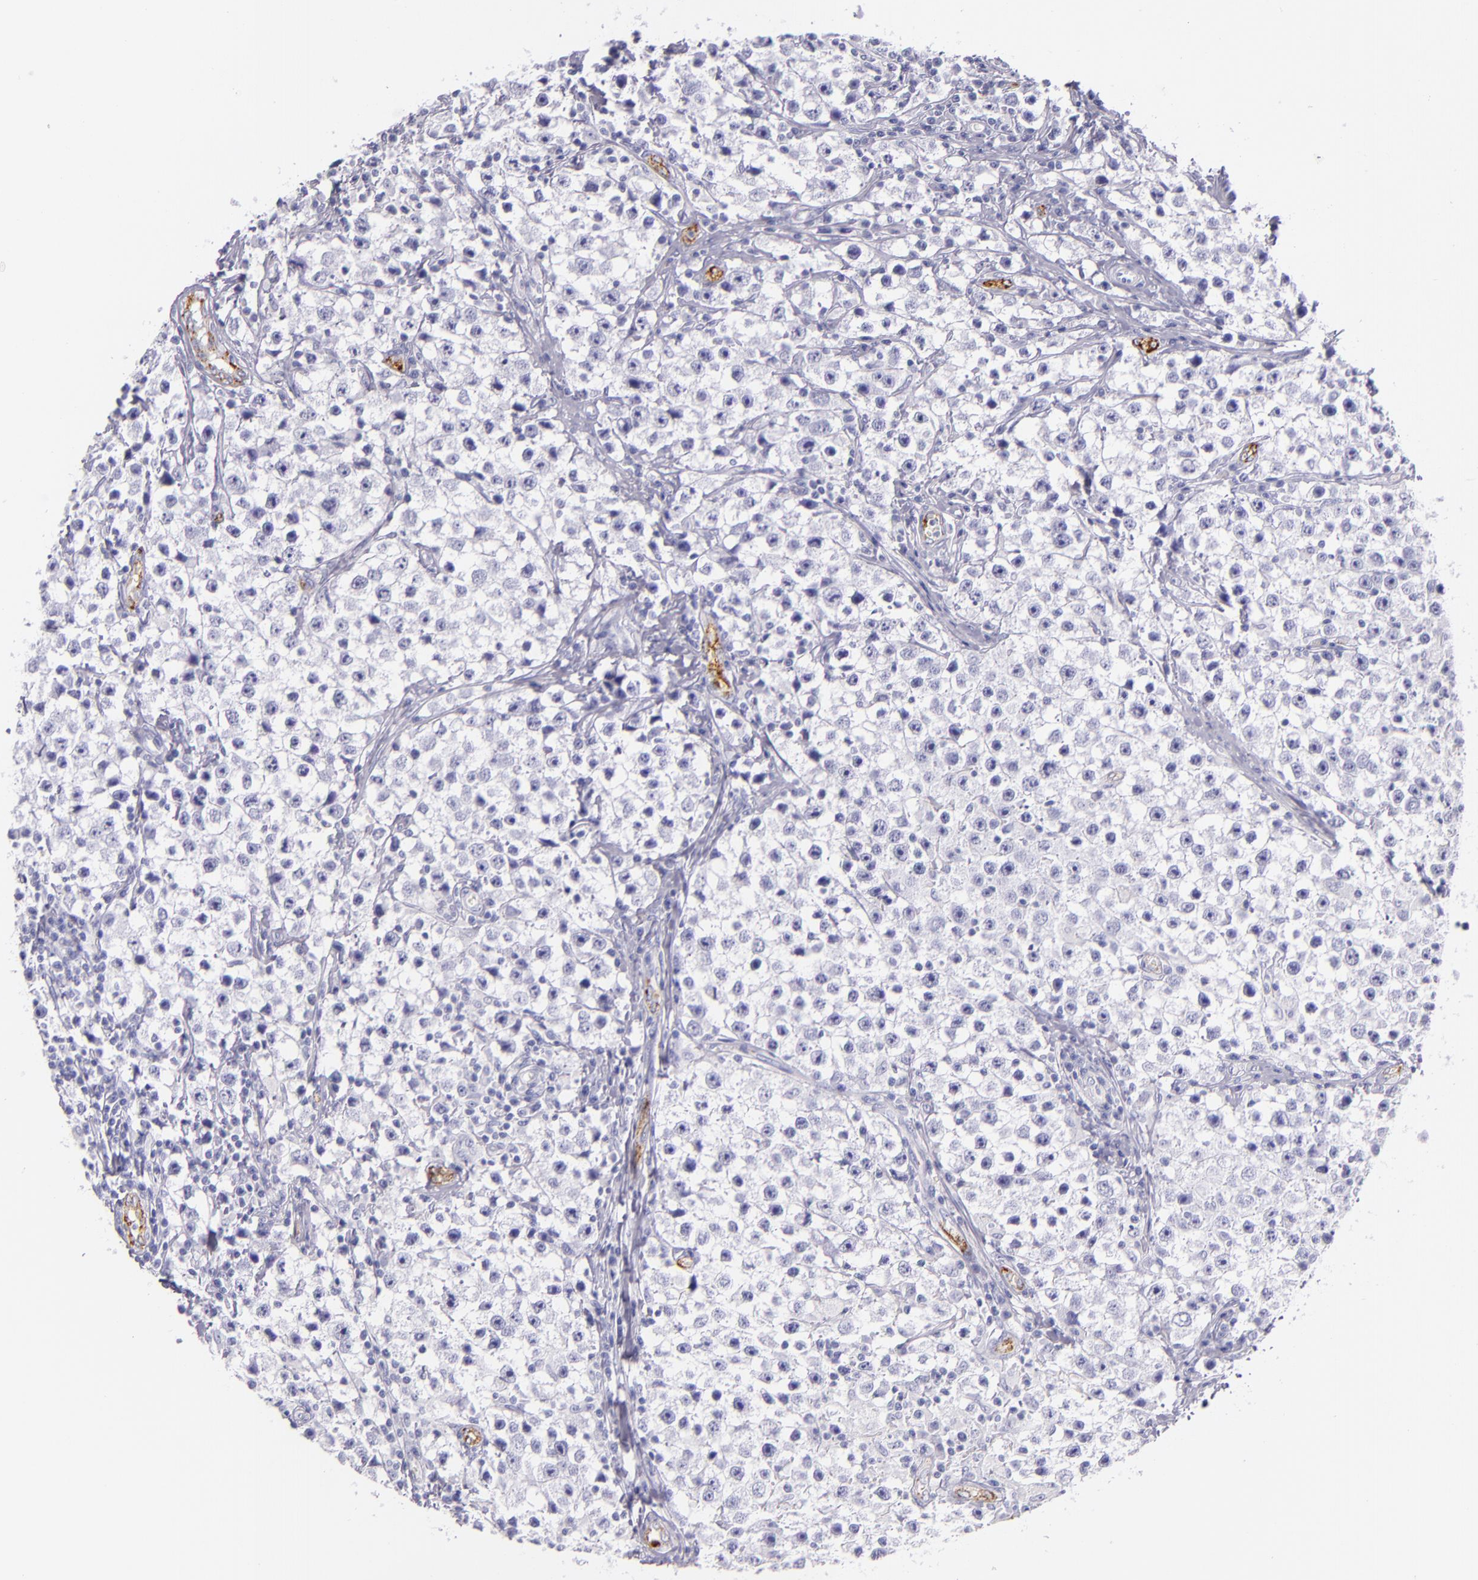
{"staining": {"intensity": "negative", "quantity": "none", "location": "none"}, "tissue": "testis cancer", "cell_type": "Tumor cells", "image_type": "cancer", "snomed": [{"axis": "morphology", "description": "Seminoma, NOS"}, {"axis": "topography", "description": "Testis"}], "caption": "Tumor cells are negative for protein expression in human testis cancer.", "gene": "SELP", "patient": {"sex": "male", "age": 35}}